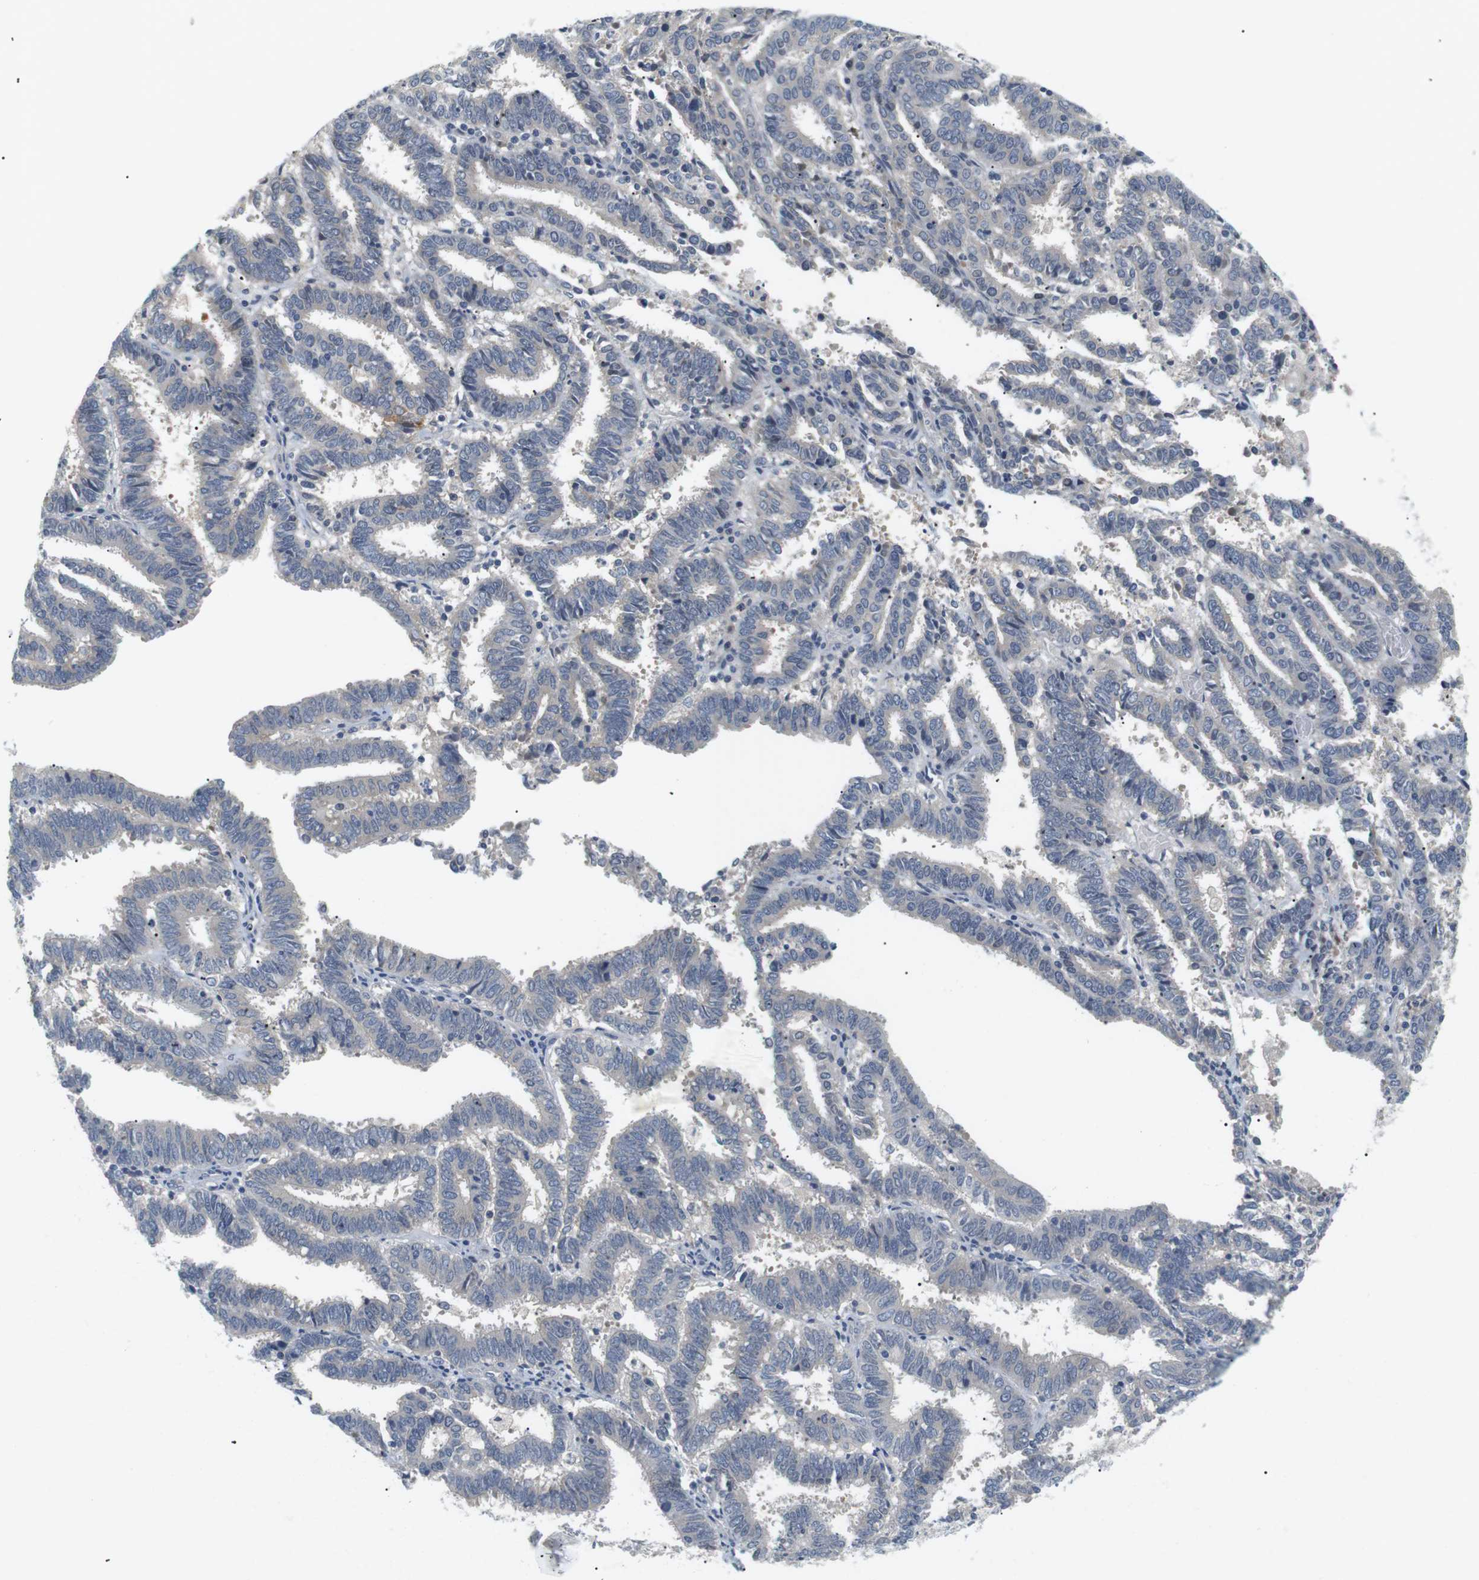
{"staining": {"intensity": "negative", "quantity": "none", "location": "none"}, "tissue": "endometrial cancer", "cell_type": "Tumor cells", "image_type": "cancer", "snomed": [{"axis": "morphology", "description": "Adenocarcinoma, NOS"}, {"axis": "topography", "description": "Uterus"}], "caption": "Tumor cells are negative for brown protein staining in endometrial cancer.", "gene": "EVA1C", "patient": {"sex": "female", "age": 83}}